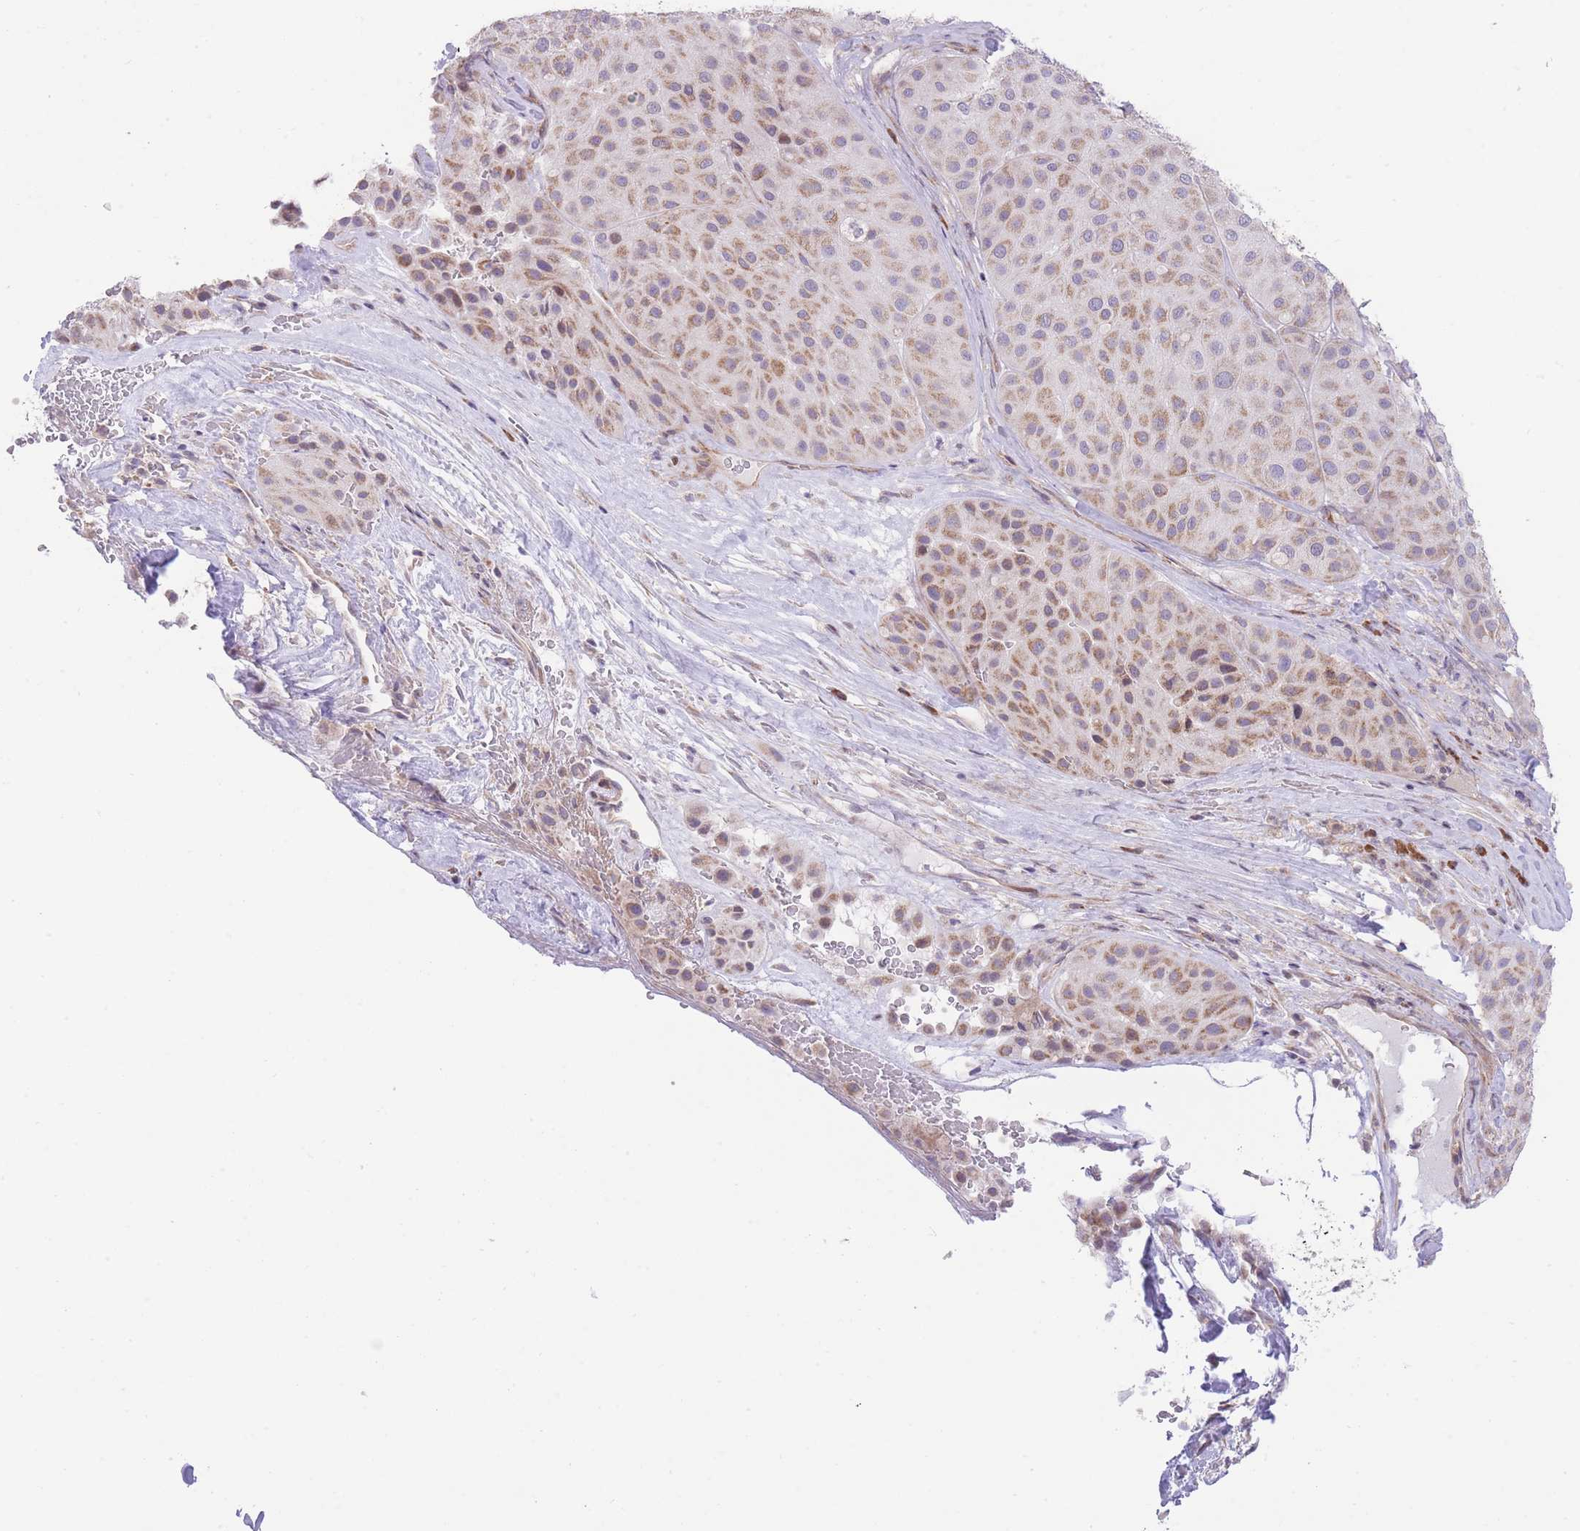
{"staining": {"intensity": "moderate", "quantity": "25%-75%", "location": "cytoplasmic/membranous"}, "tissue": "melanoma", "cell_type": "Tumor cells", "image_type": "cancer", "snomed": [{"axis": "morphology", "description": "Malignant melanoma, Metastatic site"}, {"axis": "topography", "description": "Smooth muscle"}], "caption": "Malignant melanoma (metastatic site) stained with immunohistochemistry (IHC) displays moderate cytoplasmic/membranous expression in approximately 25%-75% of tumor cells.", "gene": "BOLA2B", "patient": {"sex": "male", "age": 41}}